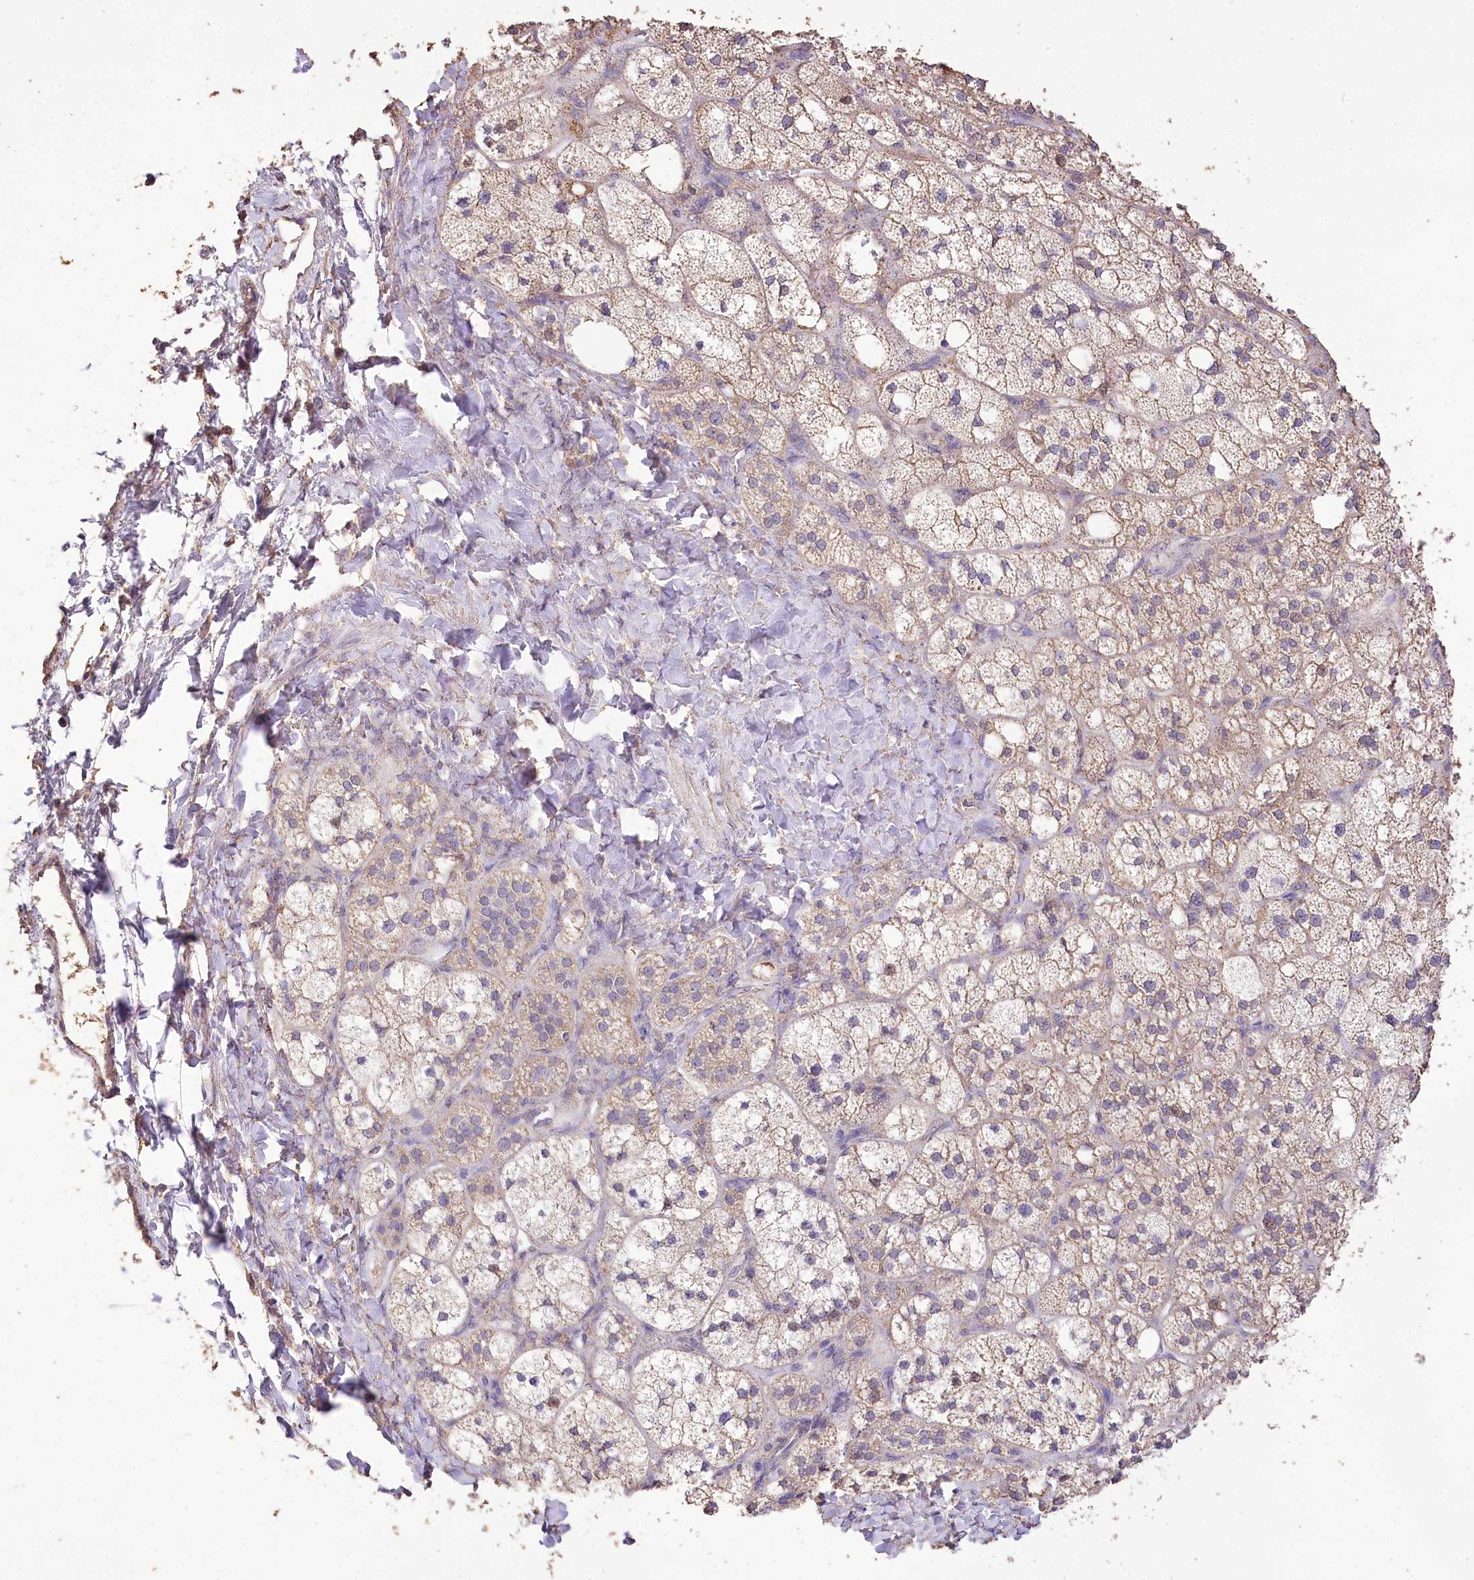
{"staining": {"intensity": "moderate", "quantity": ">75%", "location": "cytoplasmic/membranous"}, "tissue": "adrenal gland", "cell_type": "Glandular cells", "image_type": "normal", "snomed": [{"axis": "morphology", "description": "Normal tissue, NOS"}, {"axis": "topography", "description": "Adrenal gland"}], "caption": "Immunohistochemical staining of normal human adrenal gland shows moderate cytoplasmic/membranous protein positivity in approximately >75% of glandular cells. (DAB (3,3'-diaminobenzidine) IHC with brightfield microscopy, high magnification).", "gene": "IREB2", "patient": {"sex": "male", "age": 61}}